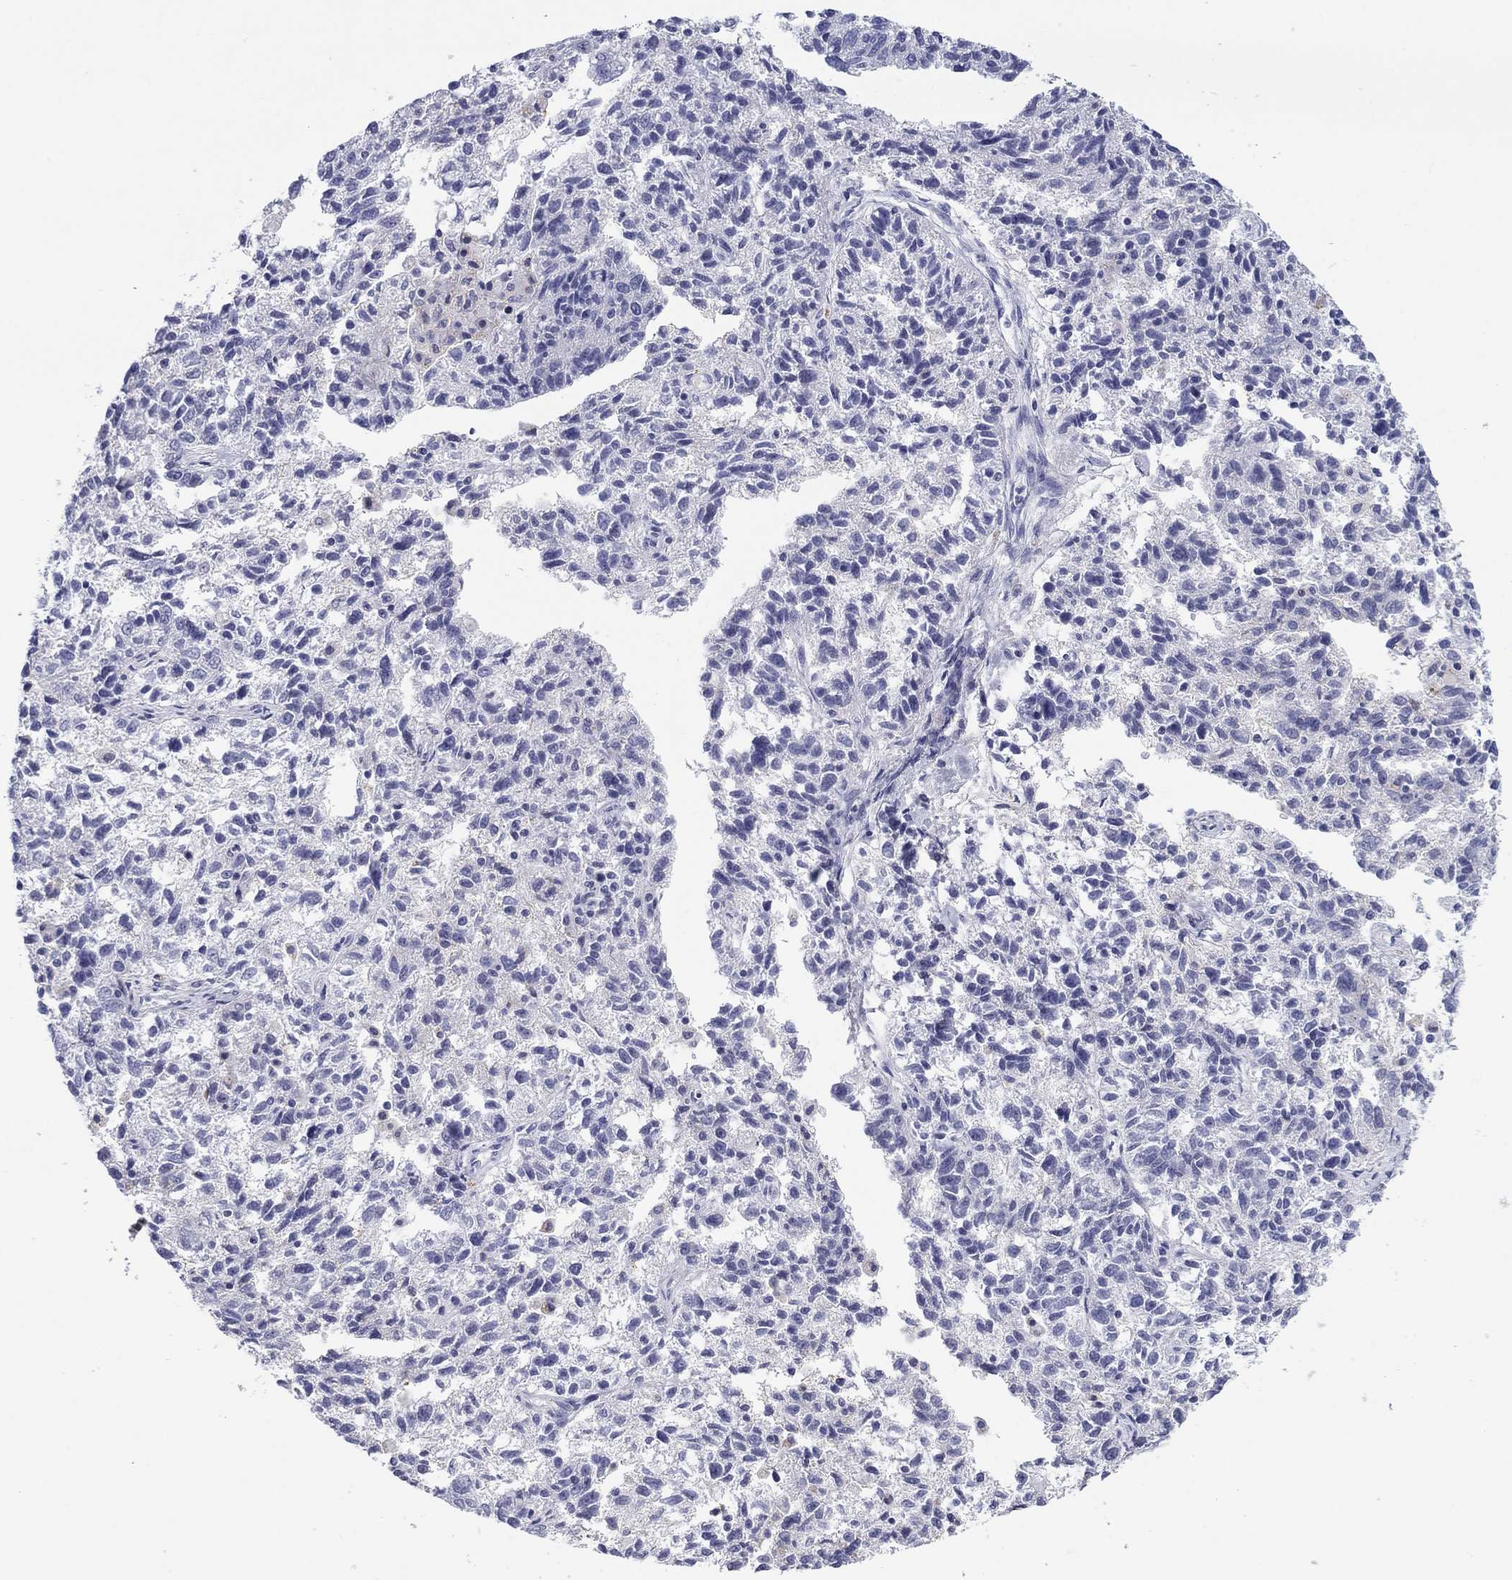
{"staining": {"intensity": "negative", "quantity": "none", "location": "none"}, "tissue": "ovarian cancer", "cell_type": "Tumor cells", "image_type": "cancer", "snomed": [{"axis": "morphology", "description": "Cystadenocarcinoma, serous, NOS"}, {"axis": "topography", "description": "Ovary"}], "caption": "DAB (3,3'-diaminobenzidine) immunohistochemical staining of human ovarian serous cystadenocarcinoma displays no significant positivity in tumor cells.", "gene": "TCFL5", "patient": {"sex": "female", "age": 71}}